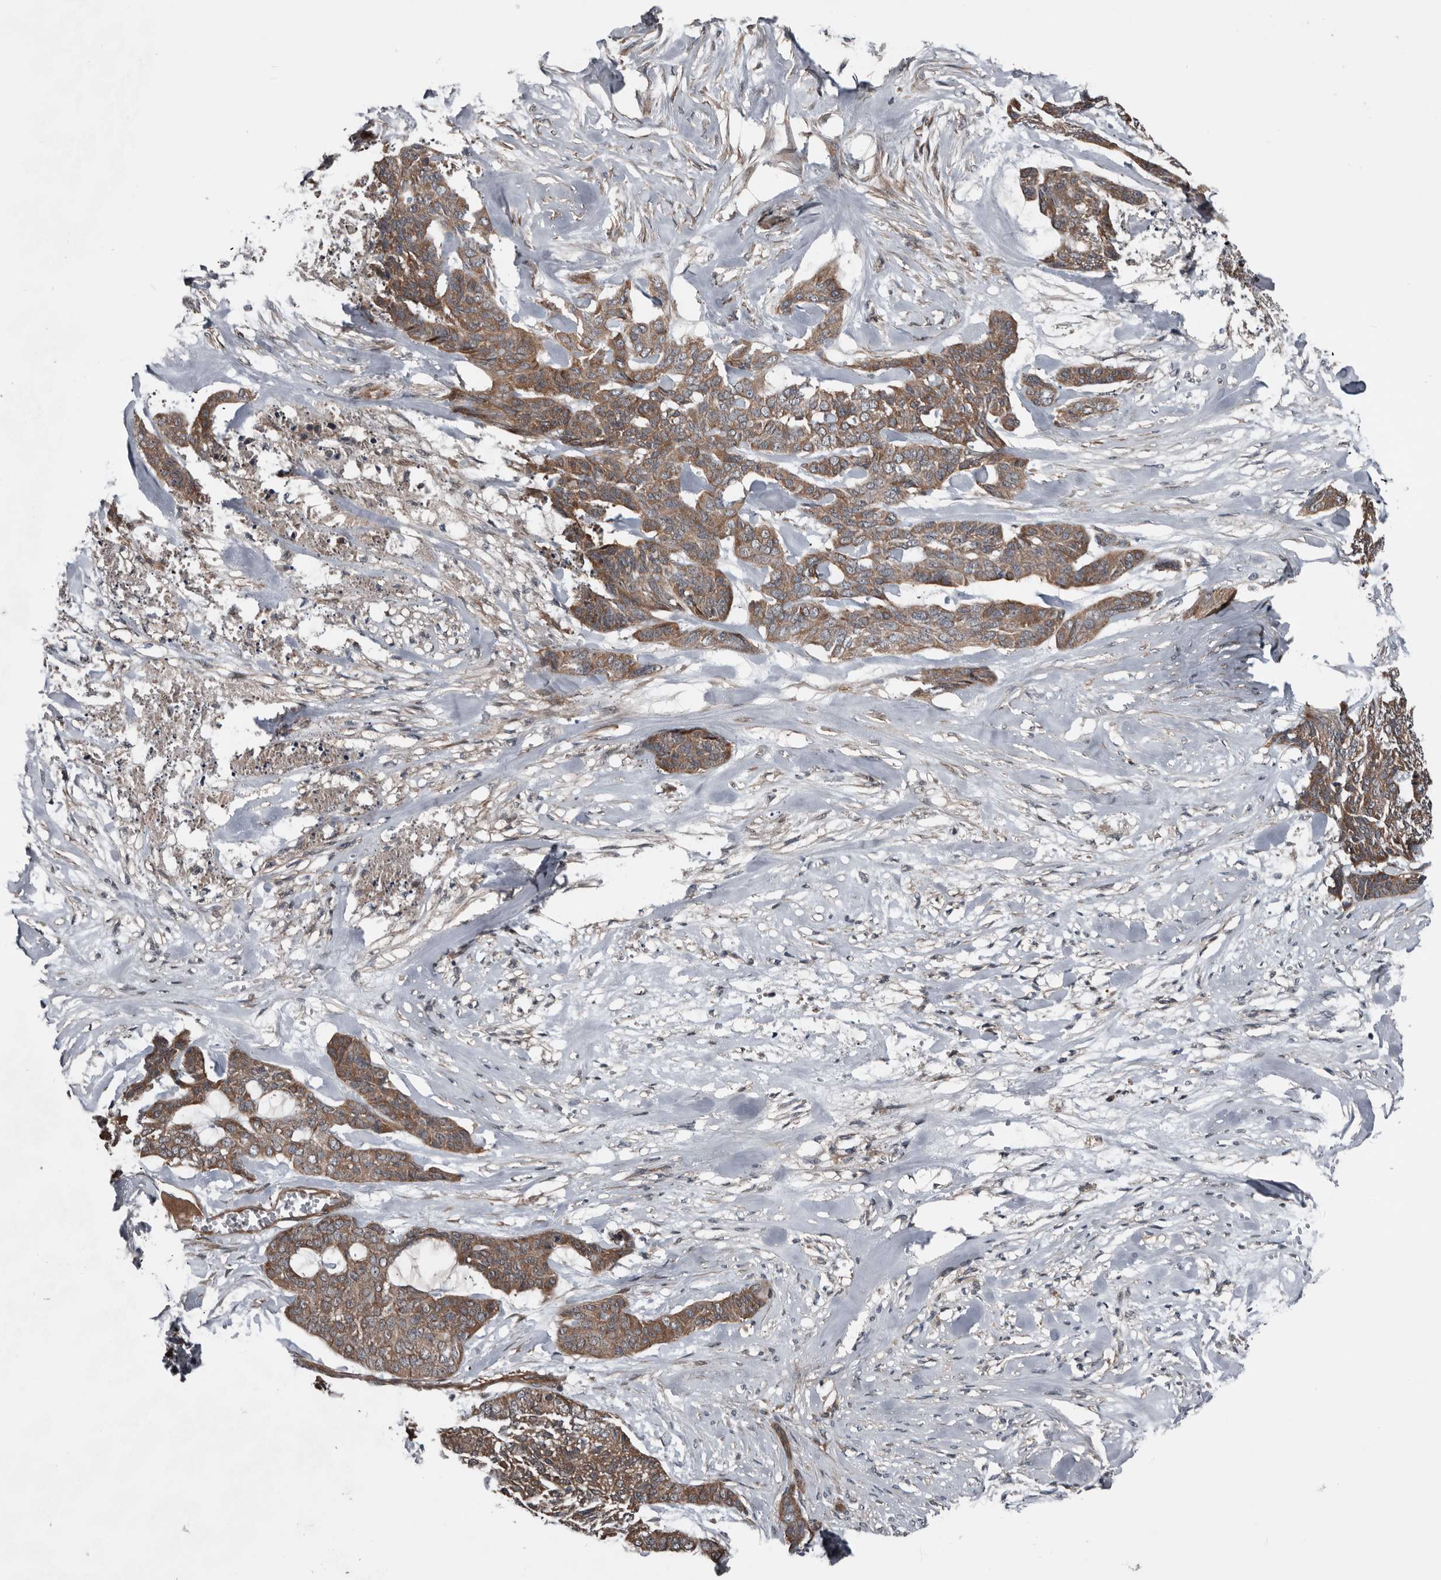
{"staining": {"intensity": "moderate", "quantity": ">75%", "location": "cytoplasmic/membranous"}, "tissue": "skin cancer", "cell_type": "Tumor cells", "image_type": "cancer", "snomed": [{"axis": "morphology", "description": "Basal cell carcinoma"}, {"axis": "topography", "description": "Skin"}], "caption": "Protein expression analysis of human basal cell carcinoma (skin) reveals moderate cytoplasmic/membranous expression in approximately >75% of tumor cells. The staining is performed using DAB brown chromogen to label protein expression. The nuclei are counter-stained blue using hematoxylin.", "gene": "DNAJB4", "patient": {"sex": "female", "age": 64}}